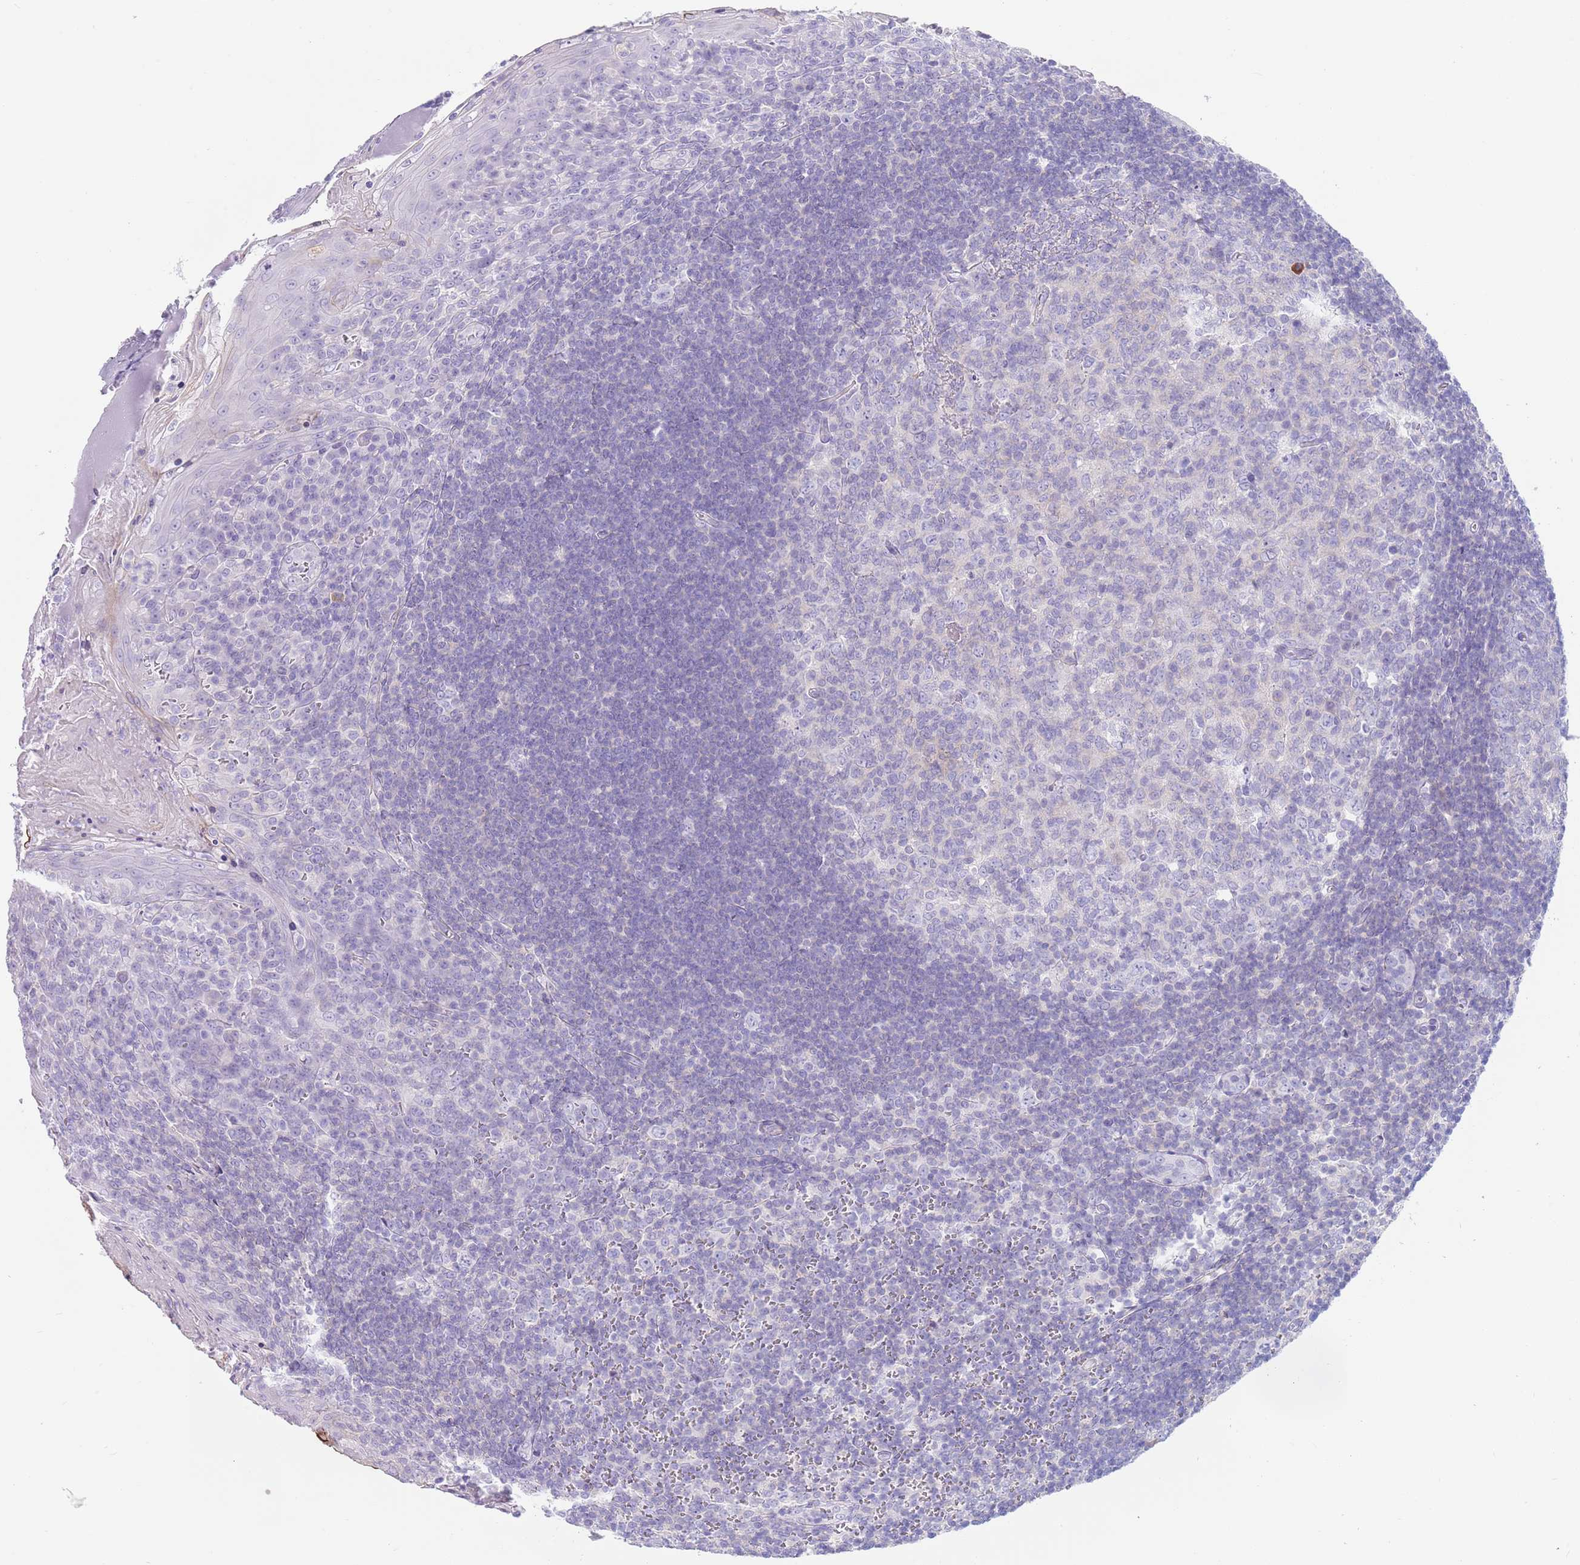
{"staining": {"intensity": "negative", "quantity": "none", "location": "none"}, "tissue": "tonsil", "cell_type": "Germinal center cells", "image_type": "normal", "snomed": [{"axis": "morphology", "description": "Normal tissue, NOS"}, {"axis": "topography", "description": "Tonsil"}], "caption": "The IHC micrograph has no significant staining in germinal center cells of tonsil.", "gene": "CPXM2", "patient": {"sex": "male", "age": 27}}